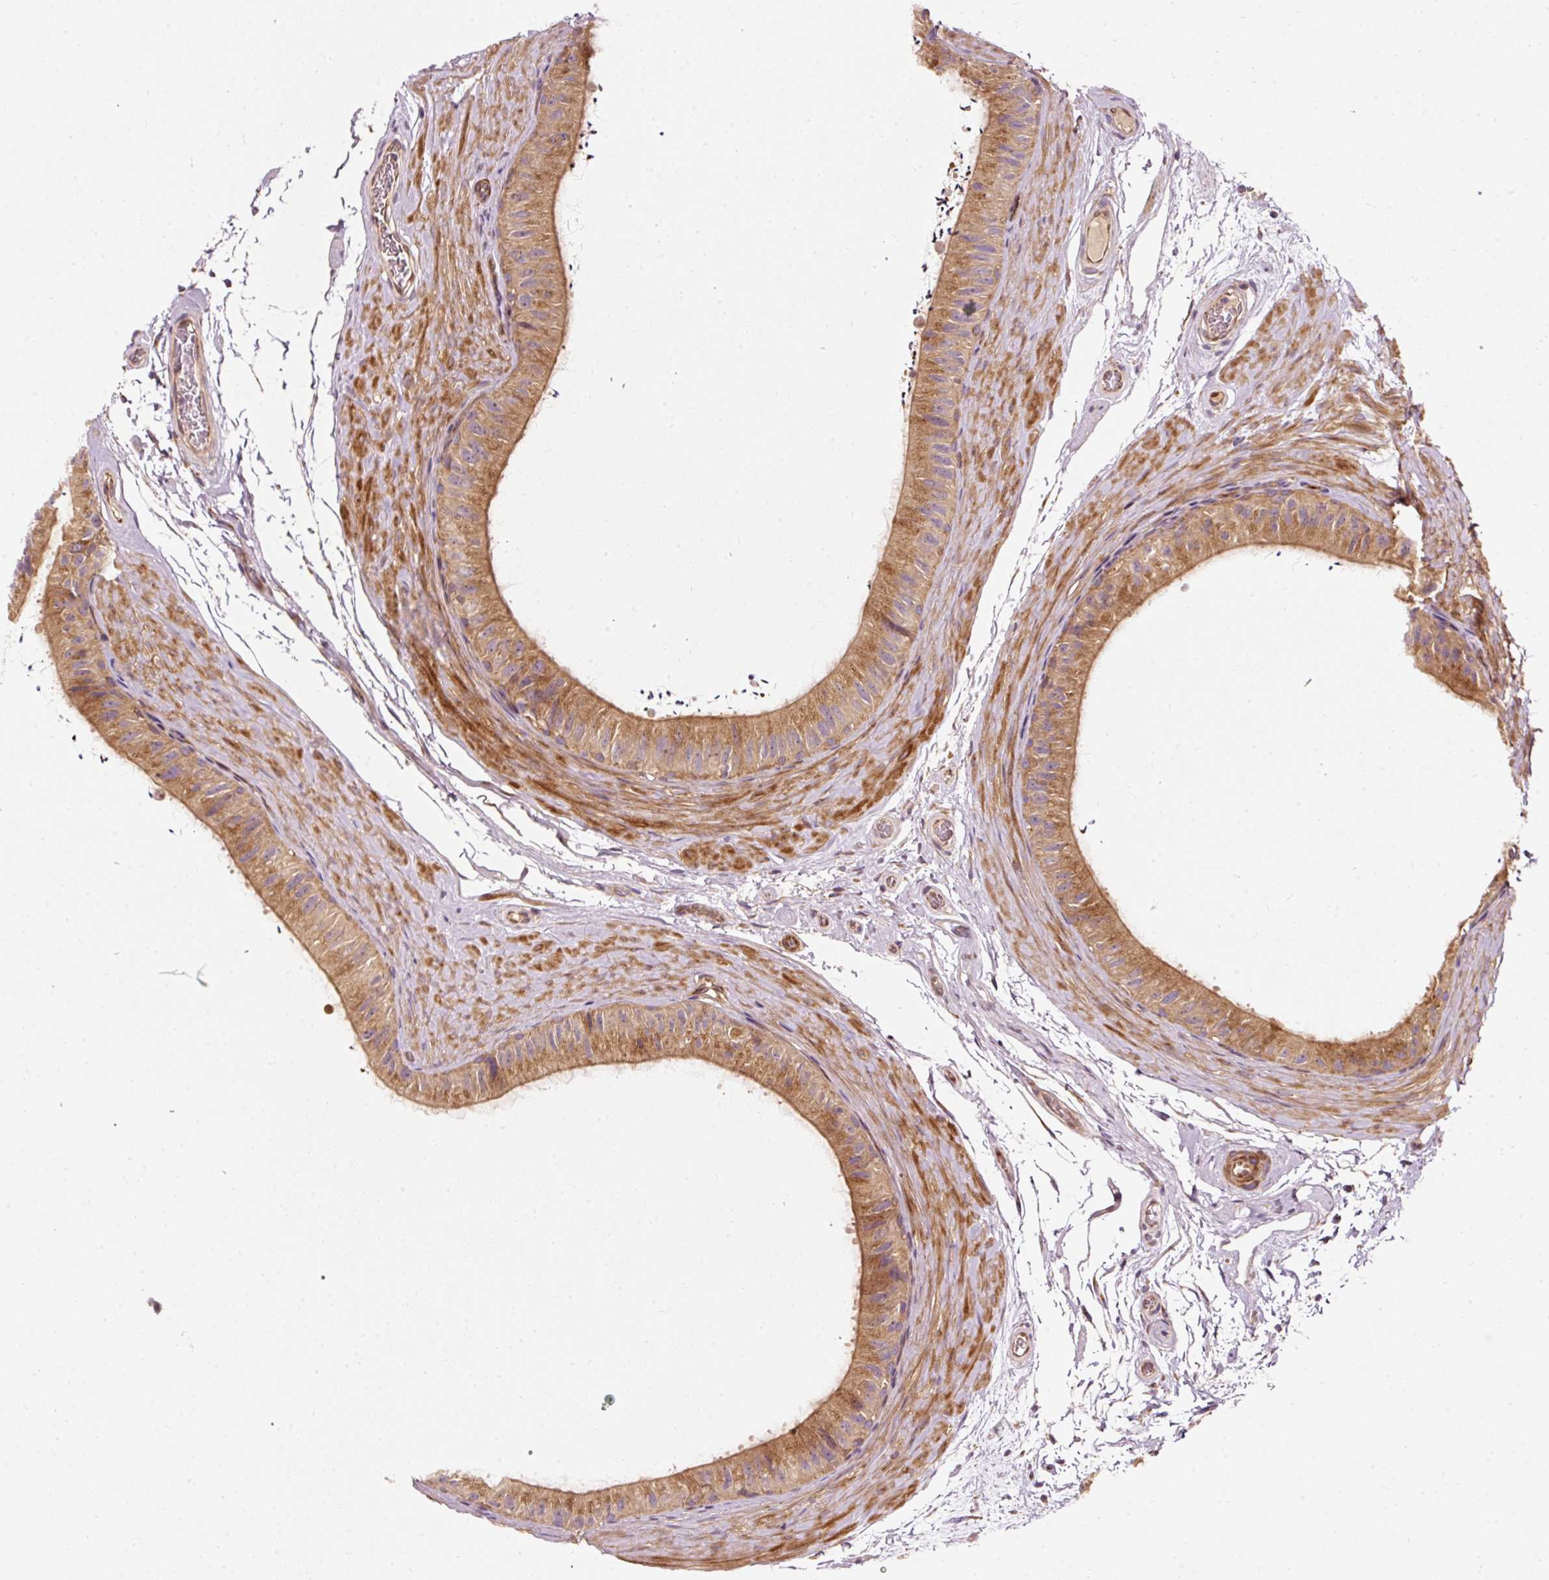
{"staining": {"intensity": "moderate", "quantity": ">75%", "location": "cytoplasmic/membranous"}, "tissue": "epididymis", "cell_type": "Glandular cells", "image_type": "normal", "snomed": [{"axis": "morphology", "description": "Normal tissue, NOS"}, {"axis": "topography", "description": "Epididymis"}], "caption": "High-power microscopy captured an immunohistochemistry (IHC) micrograph of unremarkable epididymis, revealing moderate cytoplasmic/membranous staining in about >75% of glandular cells.", "gene": "NAPA", "patient": {"sex": "male", "age": 55}}